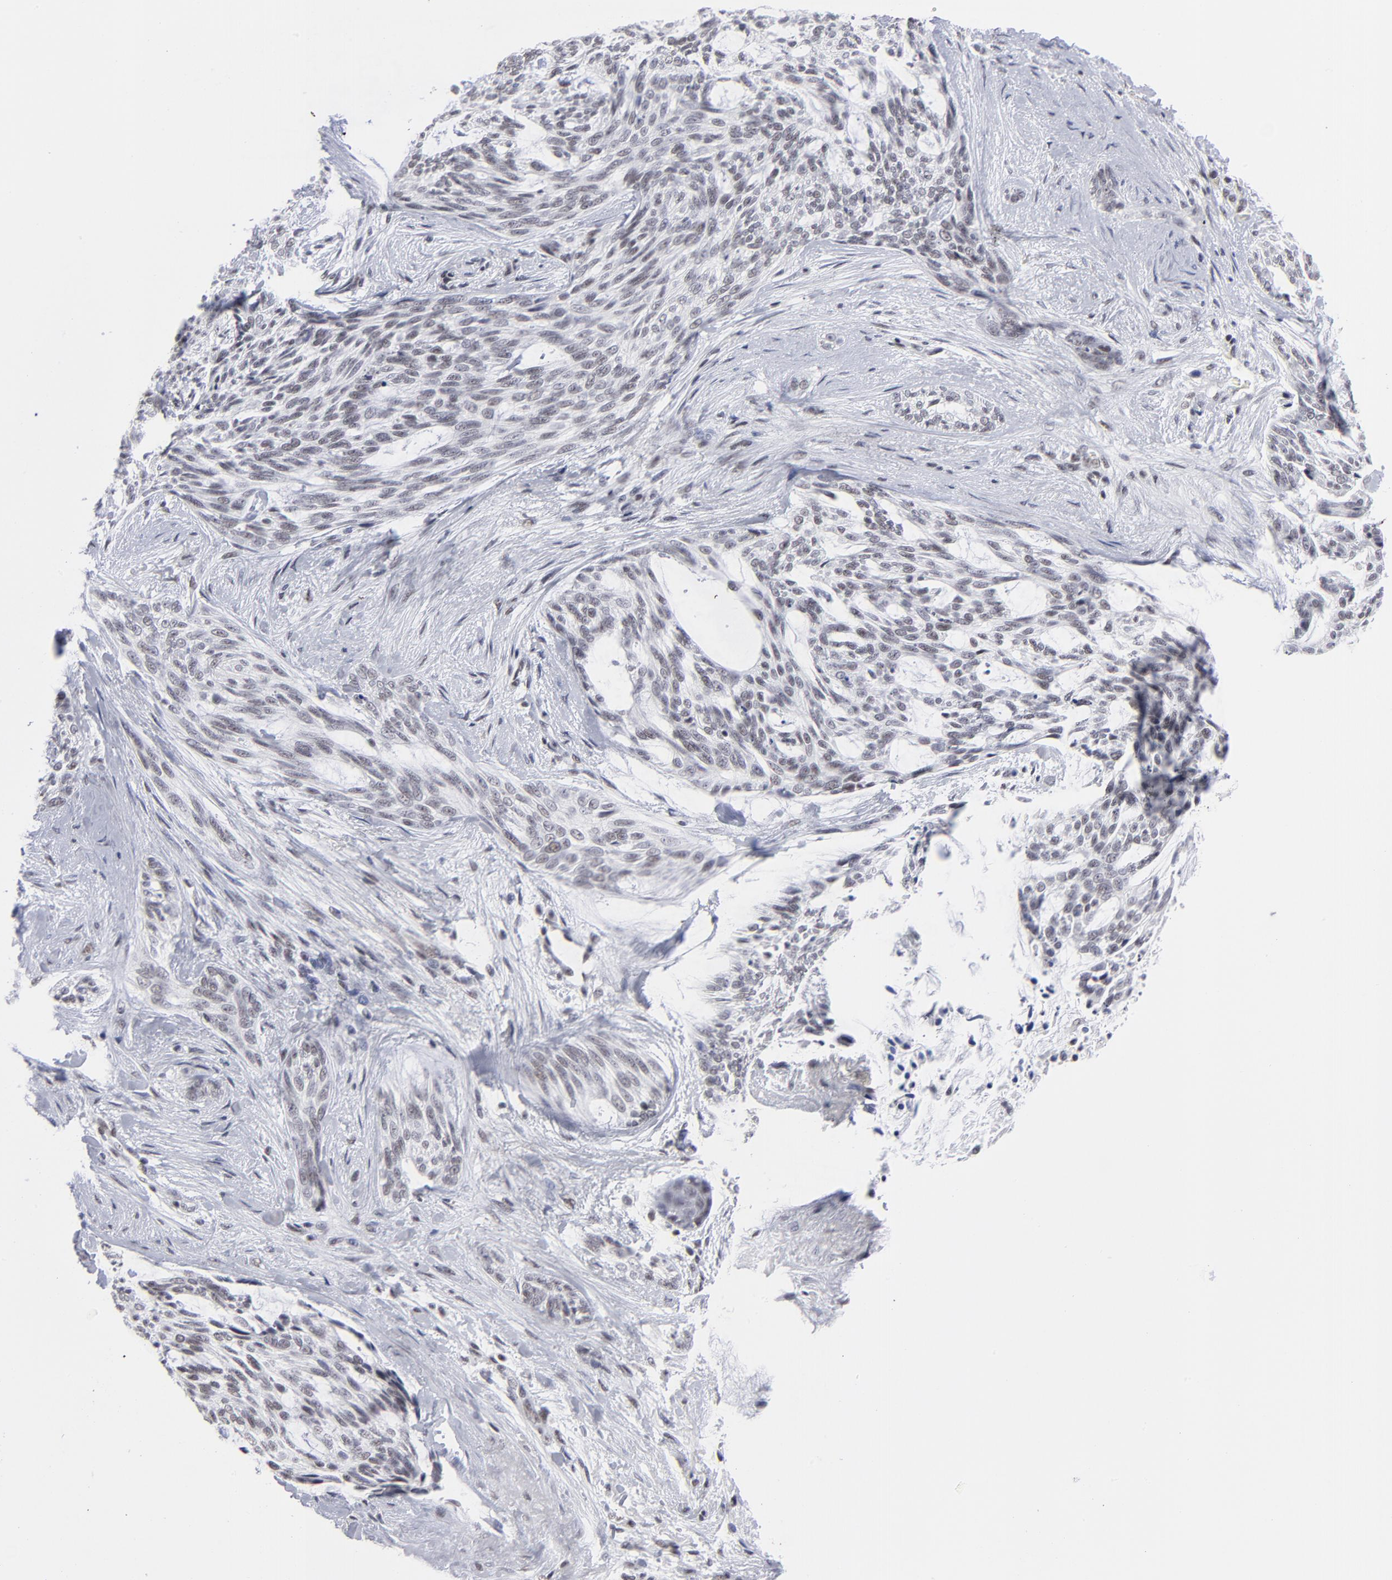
{"staining": {"intensity": "weak", "quantity": "<25%", "location": "nuclear"}, "tissue": "skin cancer", "cell_type": "Tumor cells", "image_type": "cancer", "snomed": [{"axis": "morphology", "description": "Normal tissue, NOS"}, {"axis": "morphology", "description": "Basal cell carcinoma"}, {"axis": "topography", "description": "Skin"}], "caption": "DAB (3,3'-diaminobenzidine) immunohistochemical staining of human skin cancer shows no significant positivity in tumor cells. The staining is performed using DAB (3,3'-diaminobenzidine) brown chromogen with nuclei counter-stained in using hematoxylin.", "gene": "SP2", "patient": {"sex": "female", "age": 71}}